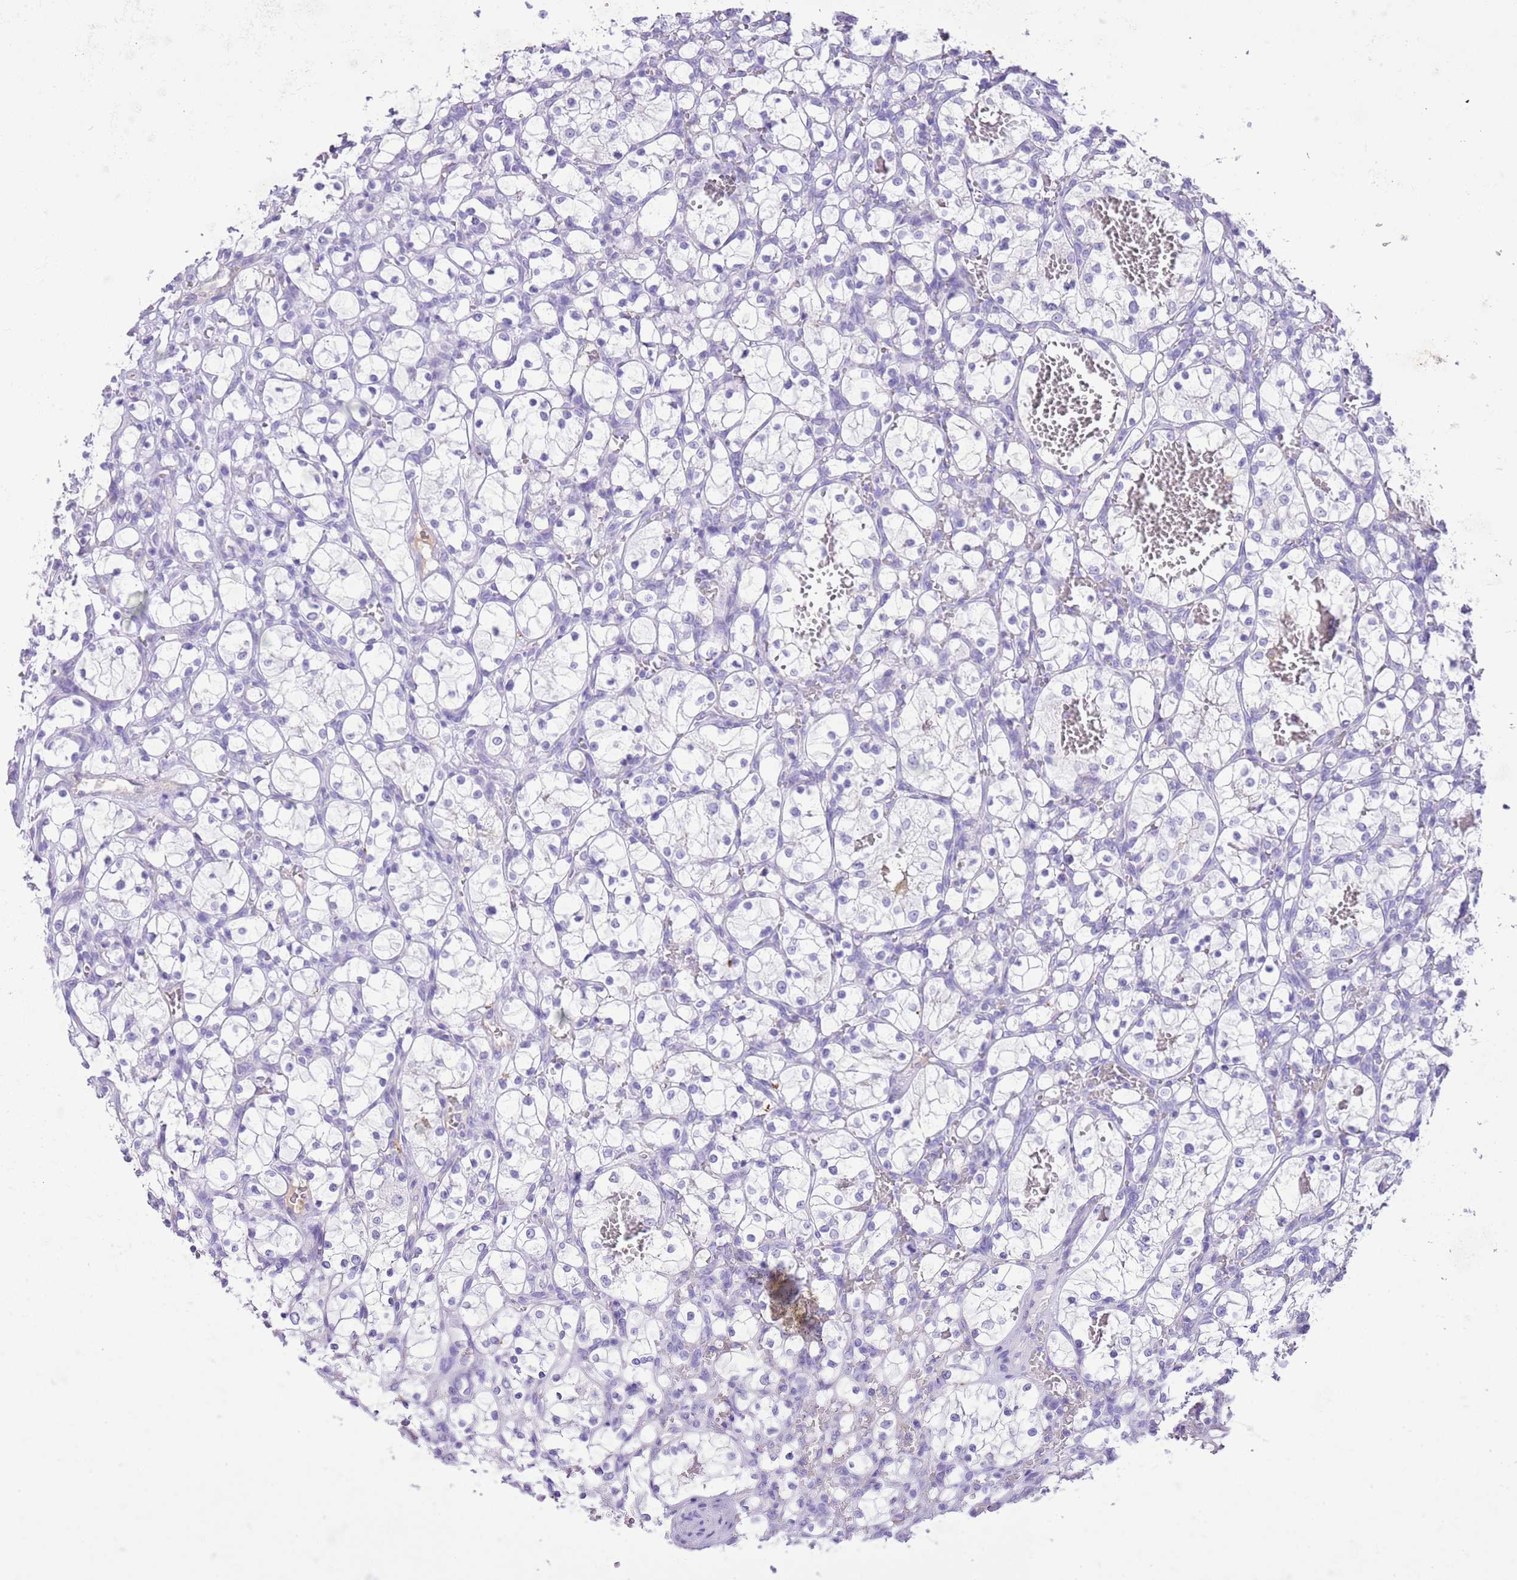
{"staining": {"intensity": "negative", "quantity": "none", "location": "none"}, "tissue": "renal cancer", "cell_type": "Tumor cells", "image_type": "cancer", "snomed": [{"axis": "morphology", "description": "Adenocarcinoma, NOS"}, {"axis": "topography", "description": "Kidney"}], "caption": "Immunohistochemistry (IHC) of adenocarcinoma (renal) exhibits no positivity in tumor cells.", "gene": "IGF1", "patient": {"sex": "female", "age": 69}}